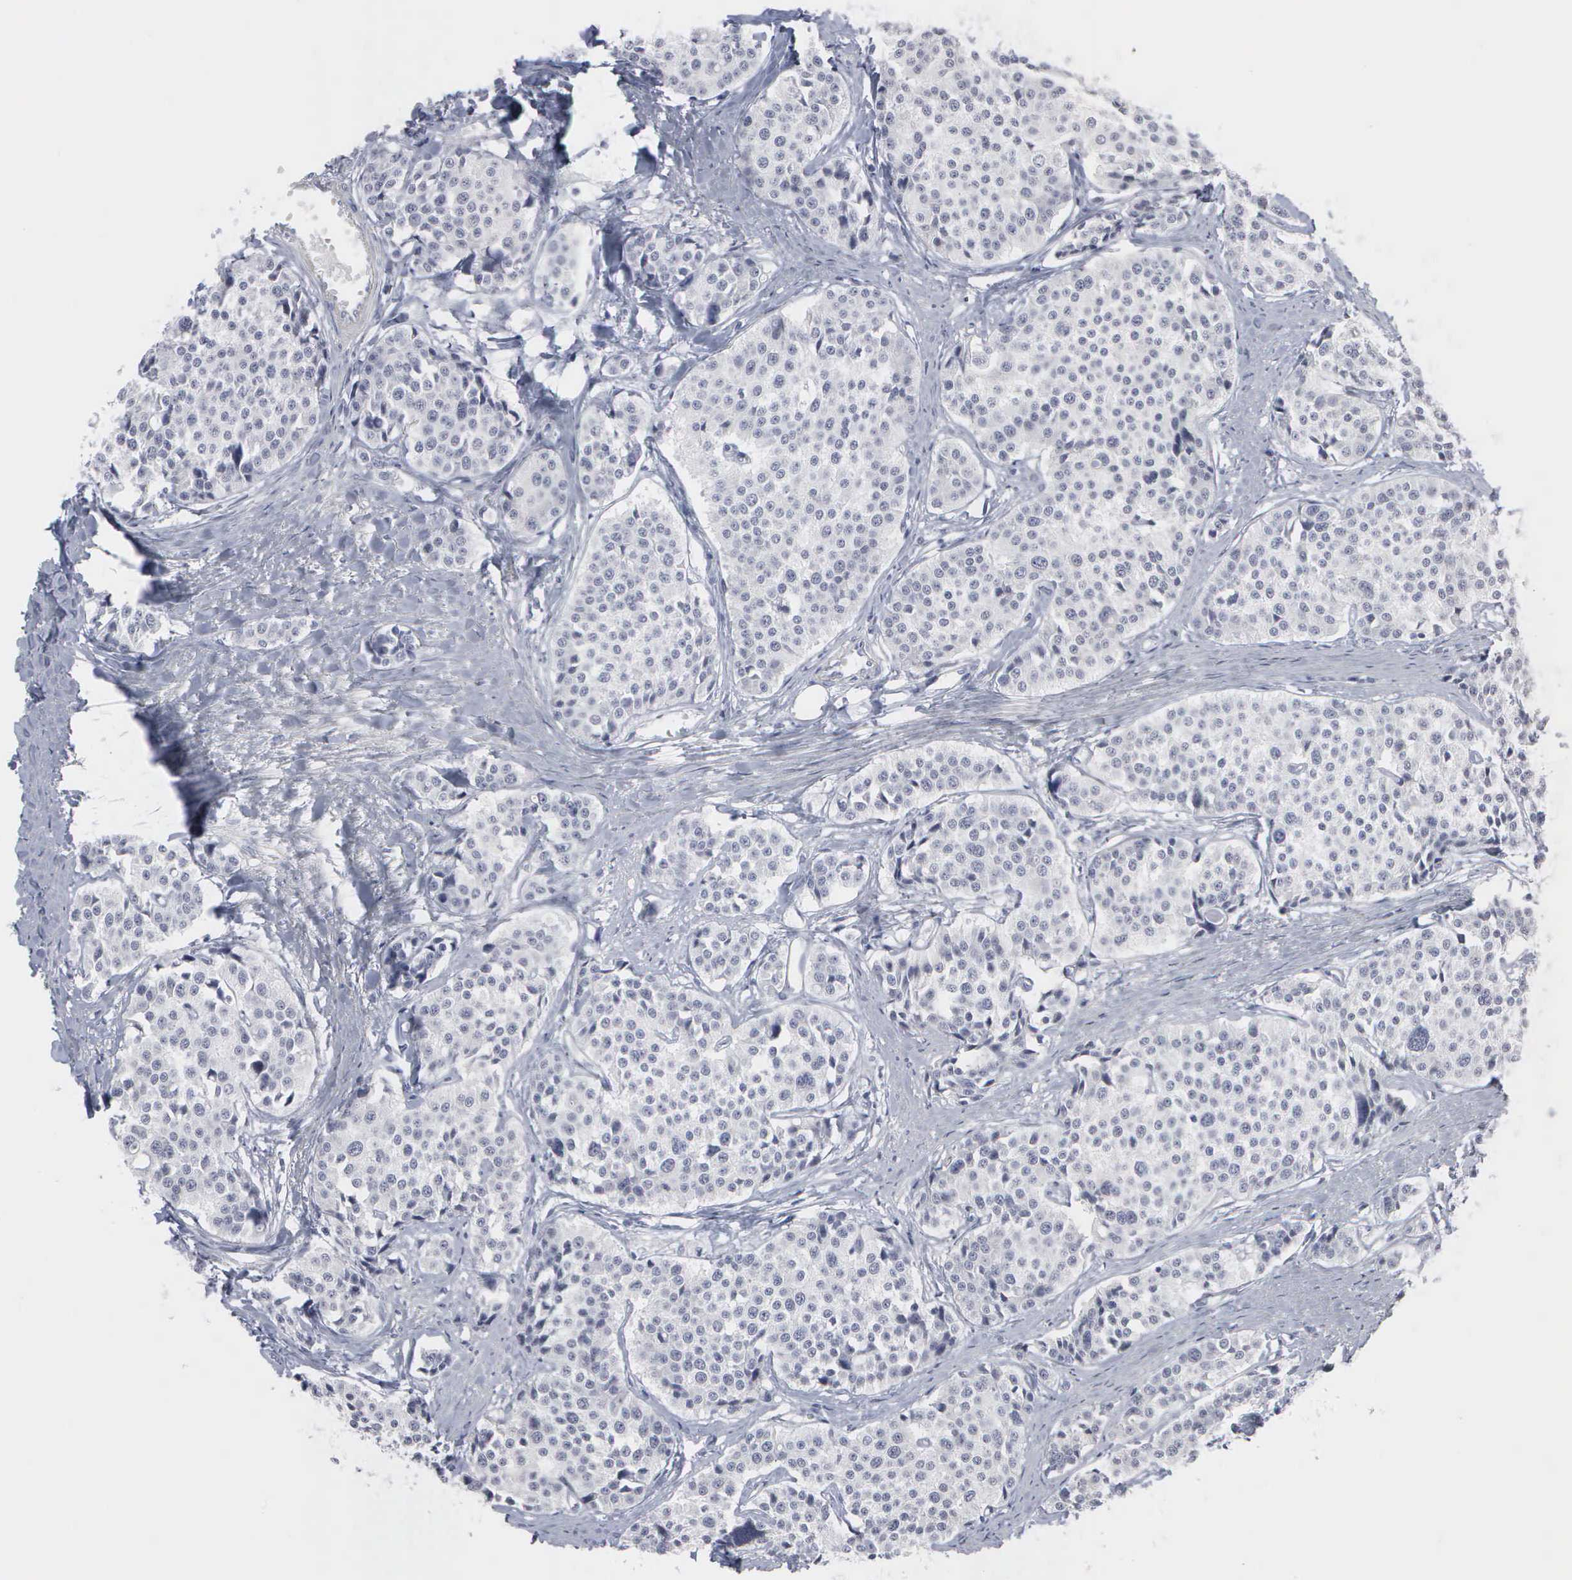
{"staining": {"intensity": "negative", "quantity": "none", "location": "none"}, "tissue": "carcinoid", "cell_type": "Tumor cells", "image_type": "cancer", "snomed": [{"axis": "morphology", "description": "Carcinoid, malignant, NOS"}, {"axis": "topography", "description": "Small intestine"}], "caption": "The immunohistochemistry (IHC) histopathology image has no significant positivity in tumor cells of carcinoid tissue.", "gene": "SPIN3", "patient": {"sex": "male", "age": 60}}